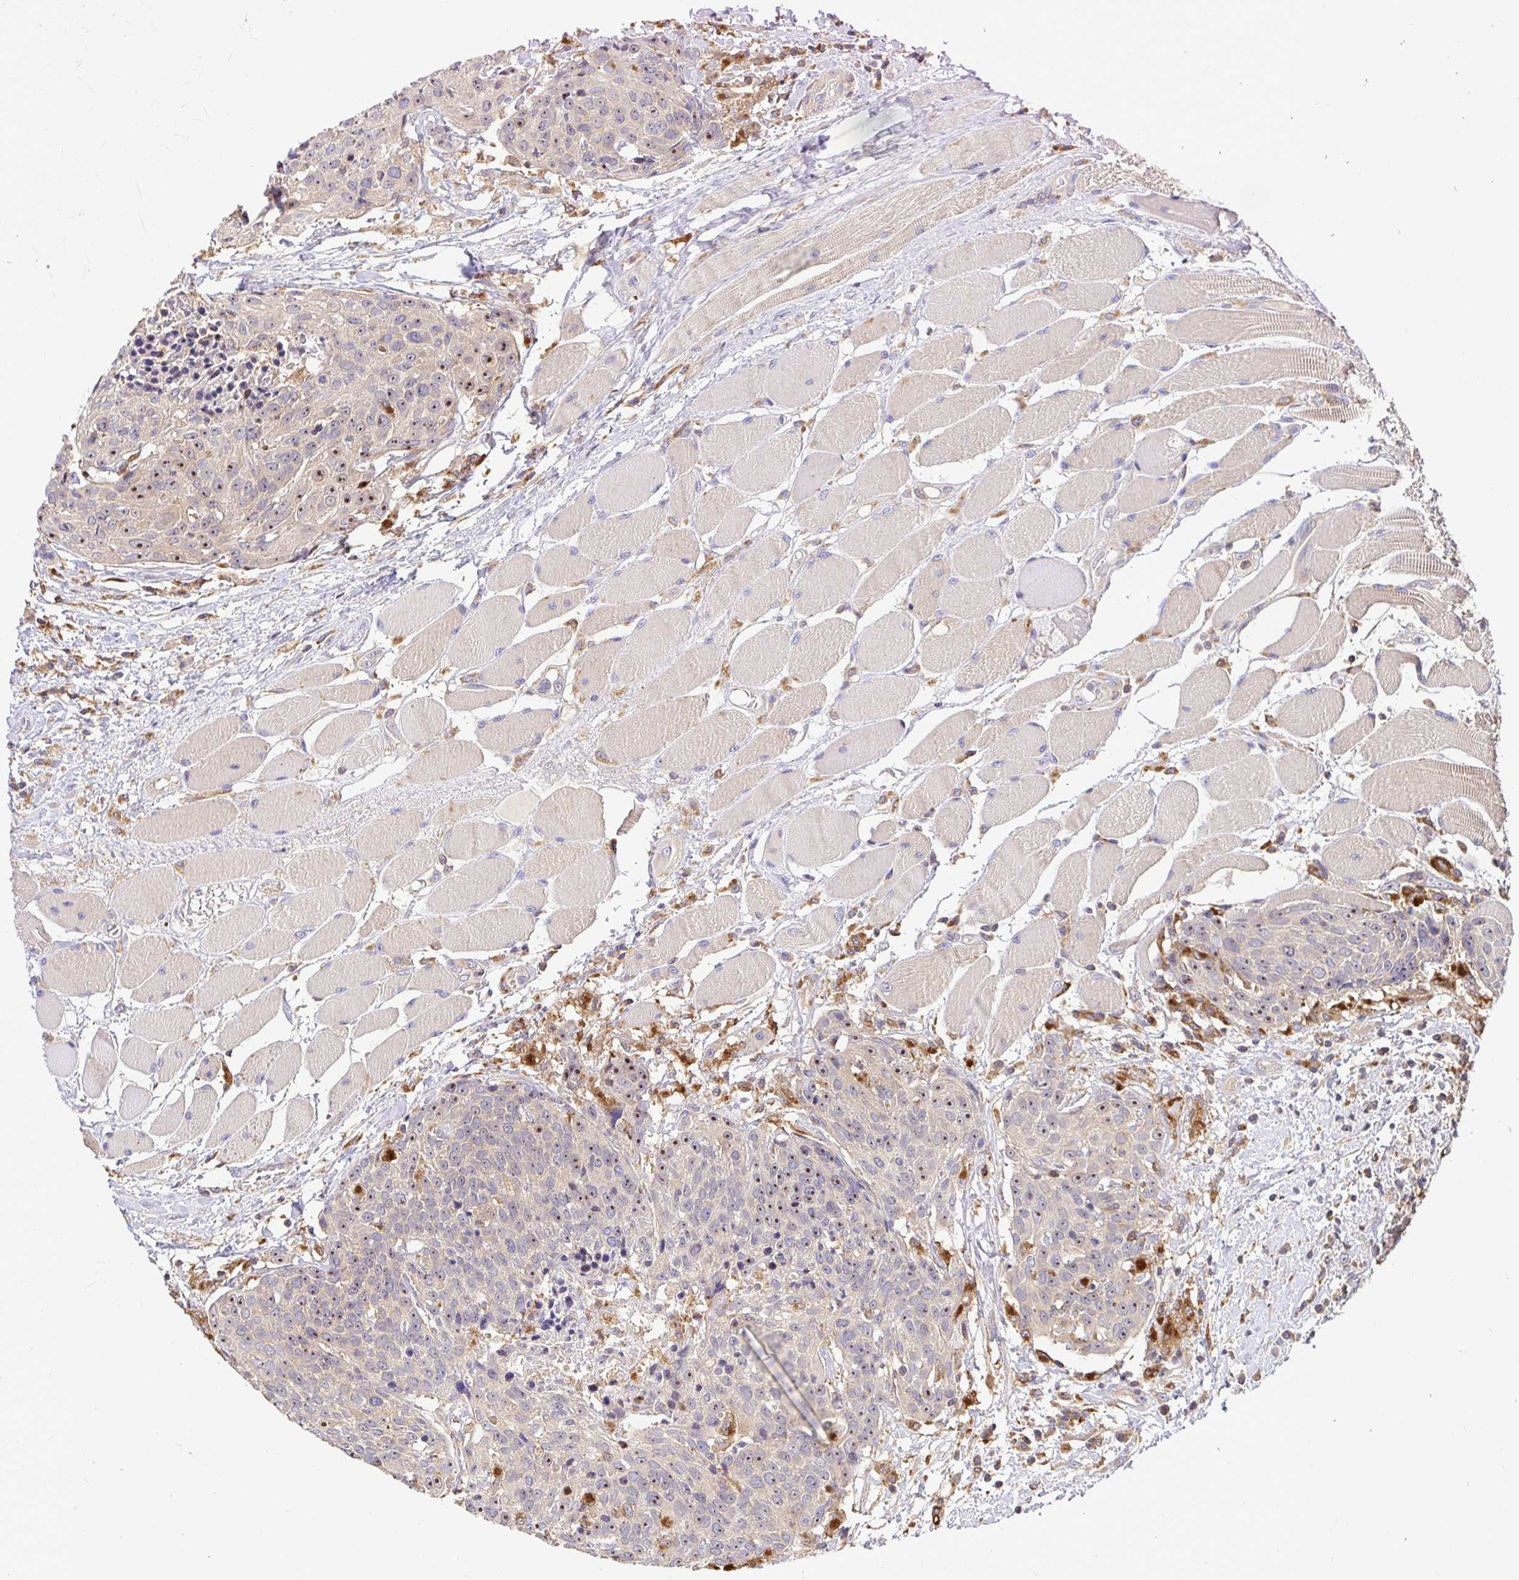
{"staining": {"intensity": "moderate", "quantity": "<25%", "location": "nuclear"}, "tissue": "head and neck cancer", "cell_type": "Tumor cells", "image_type": "cancer", "snomed": [{"axis": "morphology", "description": "Squamous cell carcinoma, NOS"}, {"axis": "topography", "description": "Oral tissue"}, {"axis": "topography", "description": "Head-Neck"}], "caption": "Immunohistochemistry (IHC) (DAB (3,3'-diaminobenzidine)) staining of human squamous cell carcinoma (head and neck) demonstrates moderate nuclear protein expression in approximately <25% of tumor cells.", "gene": "ATP6V1F", "patient": {"sex": "male", "age": 64}}